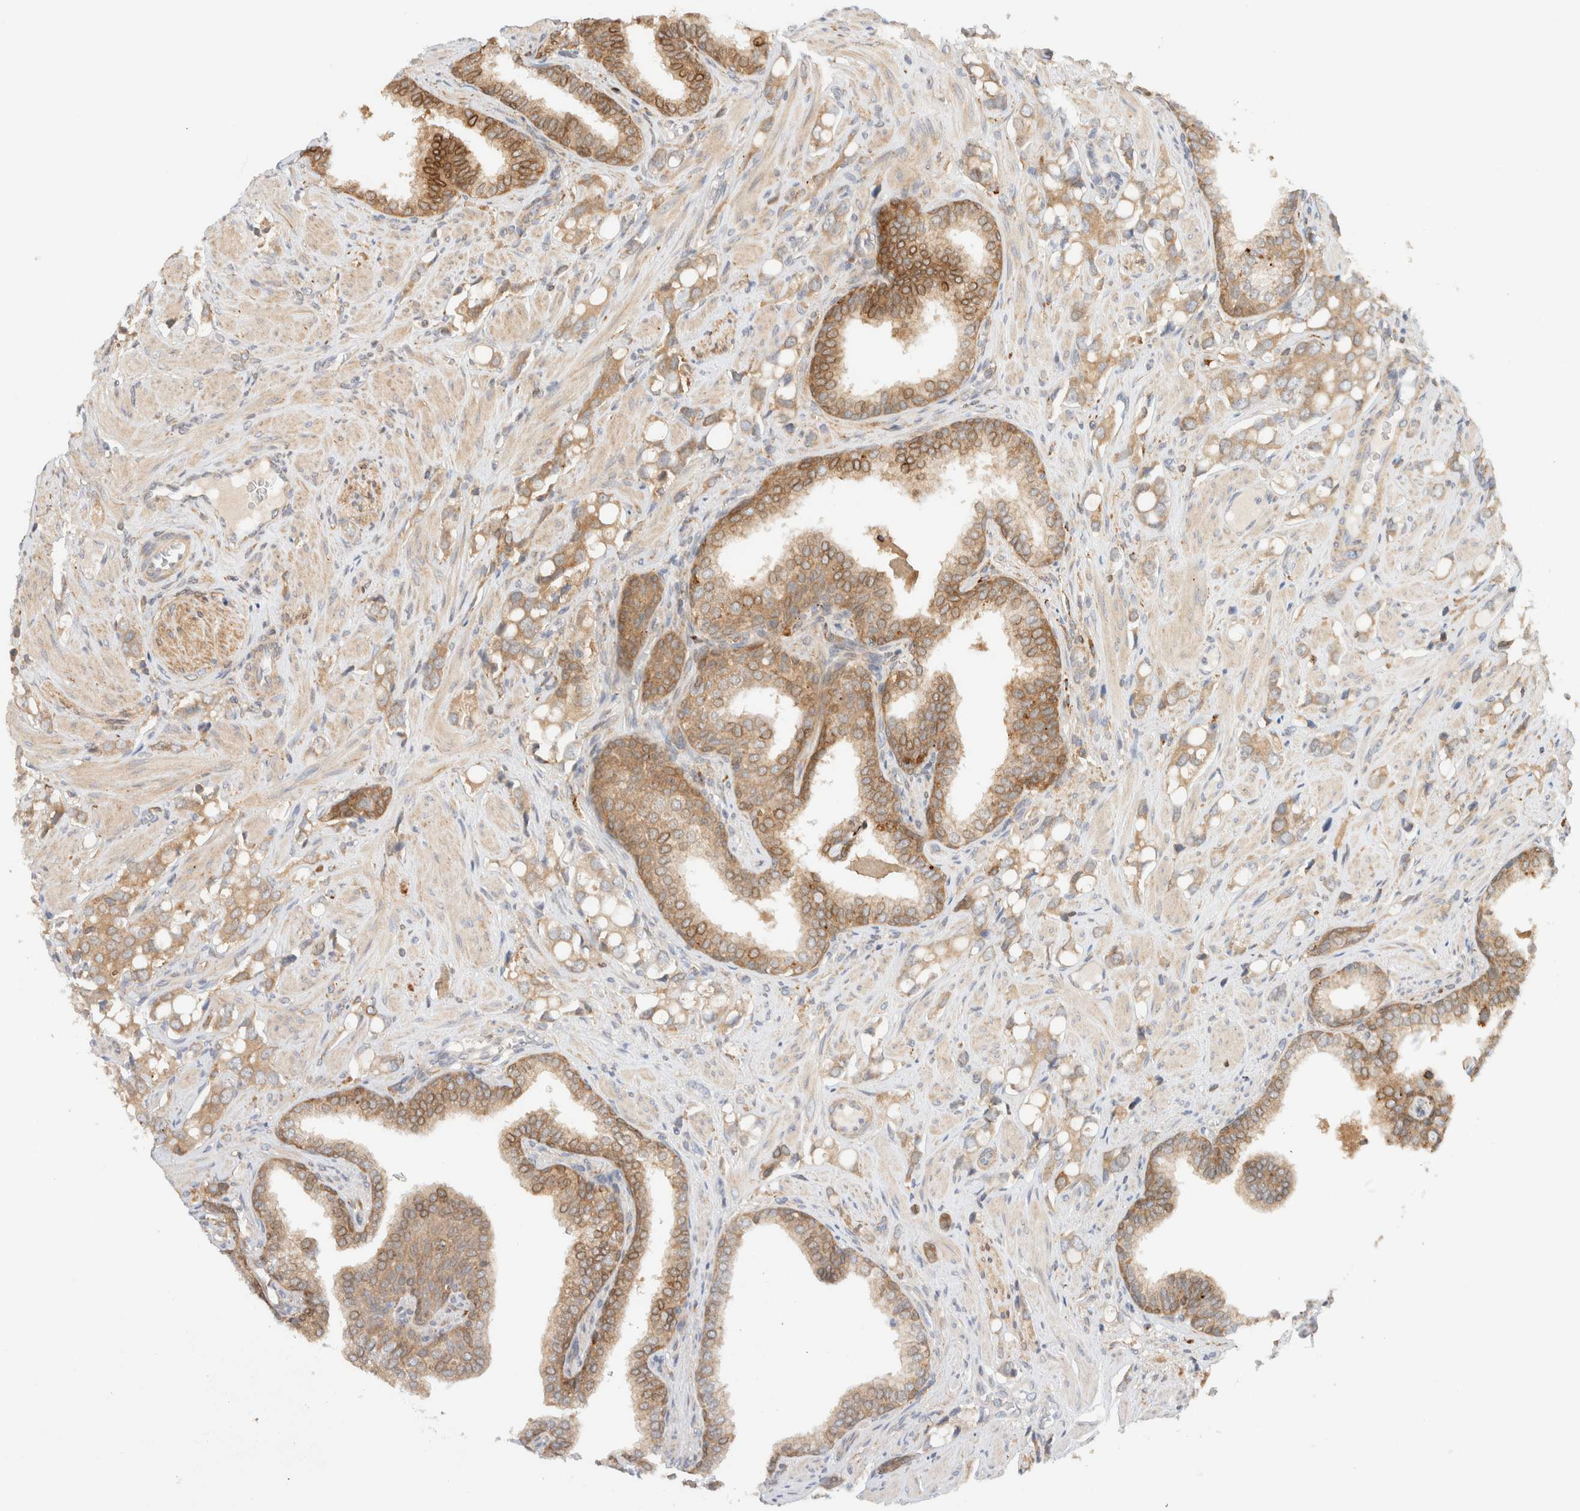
{"staining": {"intensity": "moderate", "quantity": ">75%", "location": "cytoplasmic/membranous"}, "tissue": "prostate cancer", "cell_type": "Tumor cells", "image_type": "cancer", "snomed": [{"axis": "morphology", "description": "Adenocarcinoma, High grade"}, {"axis": "topography", "description": "Prostate"}], "caption": "Prostate high-grade adenocarcinoma was stained to show a protein in brown. There is medium levels of moderate cytoplasmic/membranous staining in approximately >75% of tumor cells. (Brightfield microscopy of DAB IHC at high magnification).", "gene": "NT5C", "patient": {"sex": "male", "age": 52}}